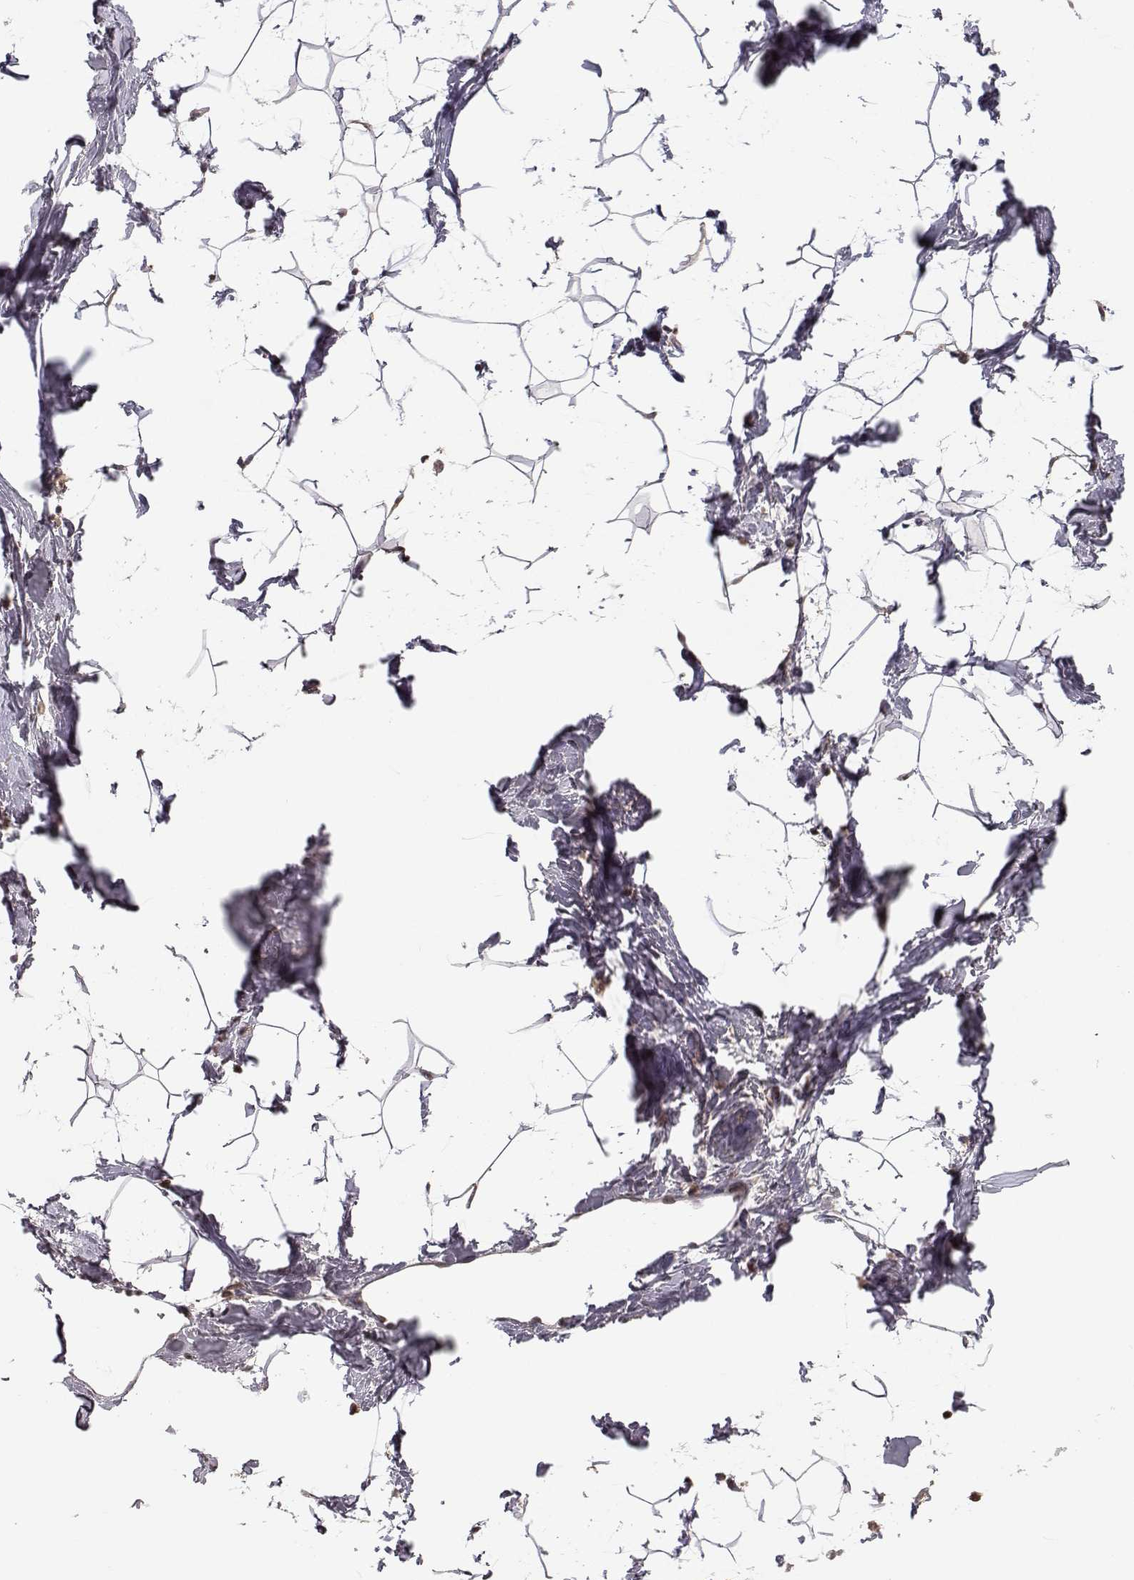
{"staining": {"intensity": "negative", "quantity": "none", "location": "none"}, "tissue": "breast", "cell_type": "Adipocytes", "image_type": "normal", "snomed": [{"axis": "morphology", "description": "Normal tissue, NOS"}, {"axis": "topography", "description": "Breast"}], "caption": "DAB (3,3'-diaminobenzidine) immunohistochemical staining of unremarkable breast shows no significant expression in adipocytes.", "gene": "PLEKHG3", "patient": {"sex": "female", "age": 32}}